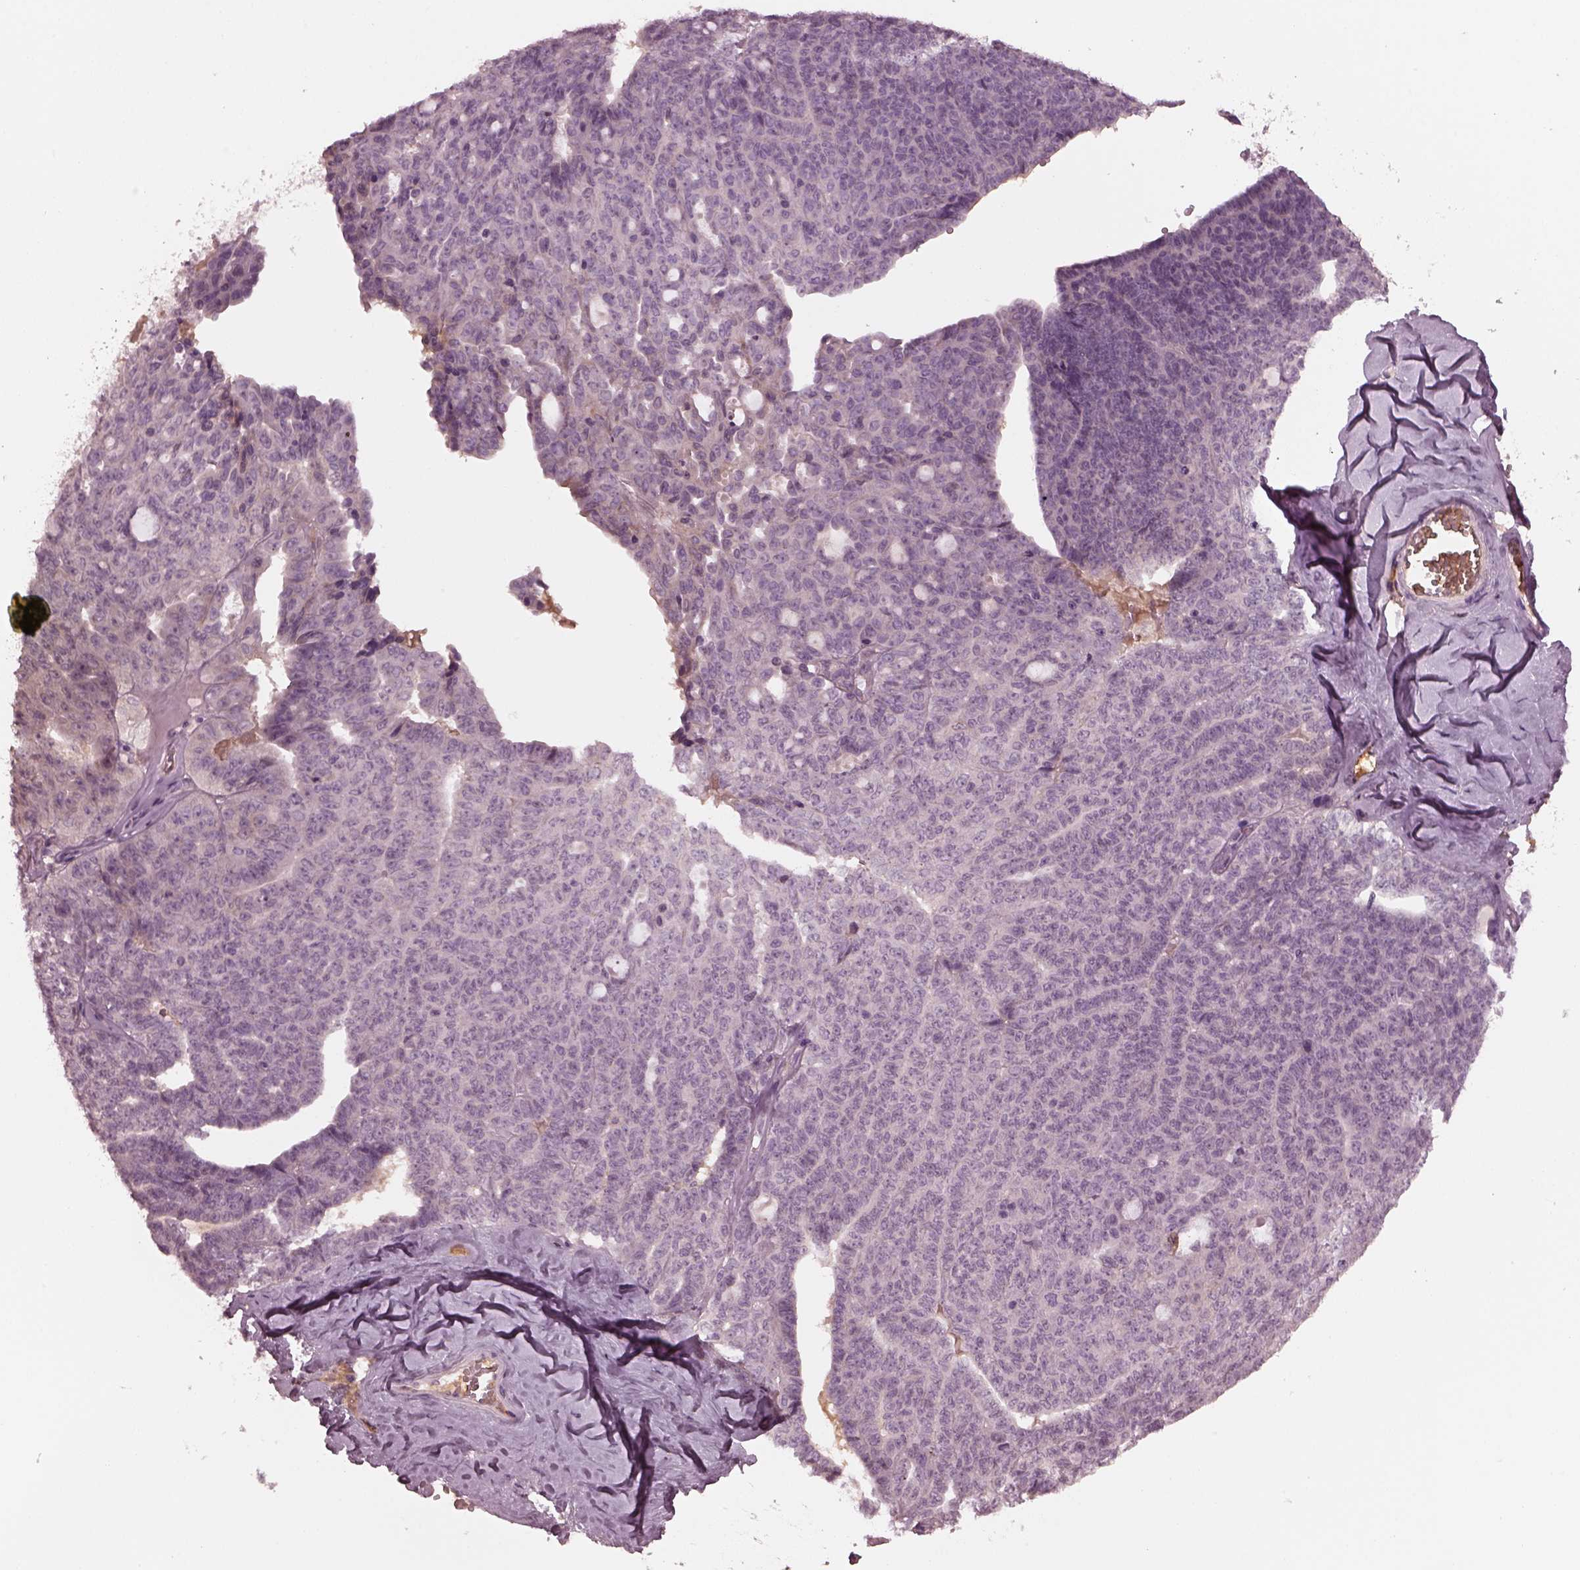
{"staining": {"intensity": "negative", "quantity": "none", "location": "none"}, "tissue": "ovarian cancer", "cell_type": "Tumor cells", "image_type": "cancer", "snomed": [{"axis": "morphology", "description": "Cystadenocarcinoma, serous, NOS"}, {"axis": "topography", "description": "Ovary"}], "caption": "Immunohistochemistry (IHC) micrograph of serous cystadenocarcinoma (ovarian) stained for a protein (brown), which demonstrates no expression in tumor cells.", "gene": "PORCN", "patient": {"sex": "female", "age": 71}}